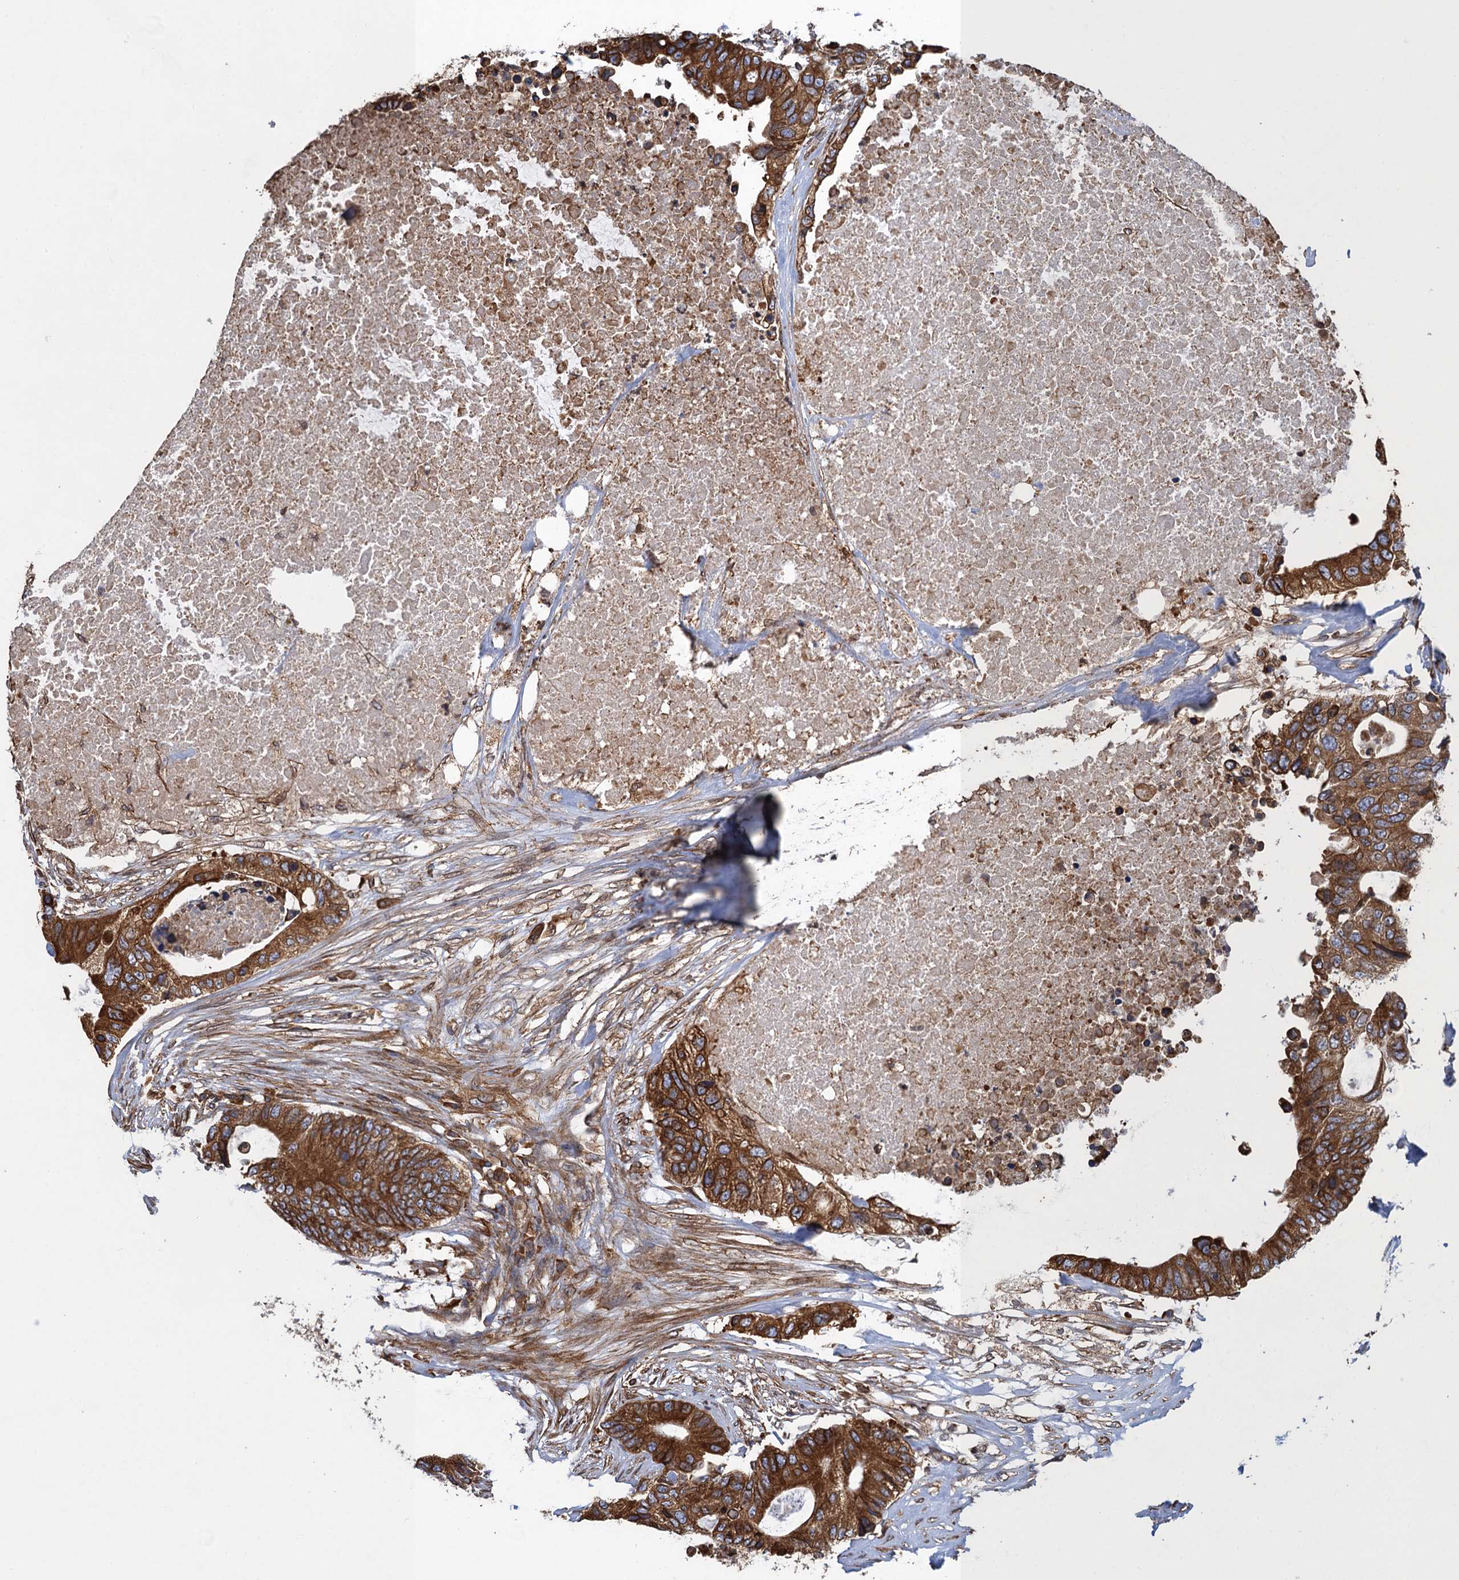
{"staining": {"intensity": "strong", "quantity": ">75%", "location": "cytoplasmic/membranous"}, "tissue": "colorectal cancer", "cell_type": "Tumor cells", "image_type": "cancer", "snomed": [{"axis": "morphology", "description": "Adenocarcinoma, NOS"}, {"axis": "topography", "description": "Colon"}], "caption": "Immunohistochemistry (IHC) (DAB (3,3'-diaminobenzidine)) staining of human adenocarcinoma (colorectal) exhibits strong cytoplasmic/membranous protein staining in approximately >75% of tumor cells. (IHC, brightfield microscopy, high magnification).", "gene": "ARMC5", "patient": {"sex": "male", "age": 71}}